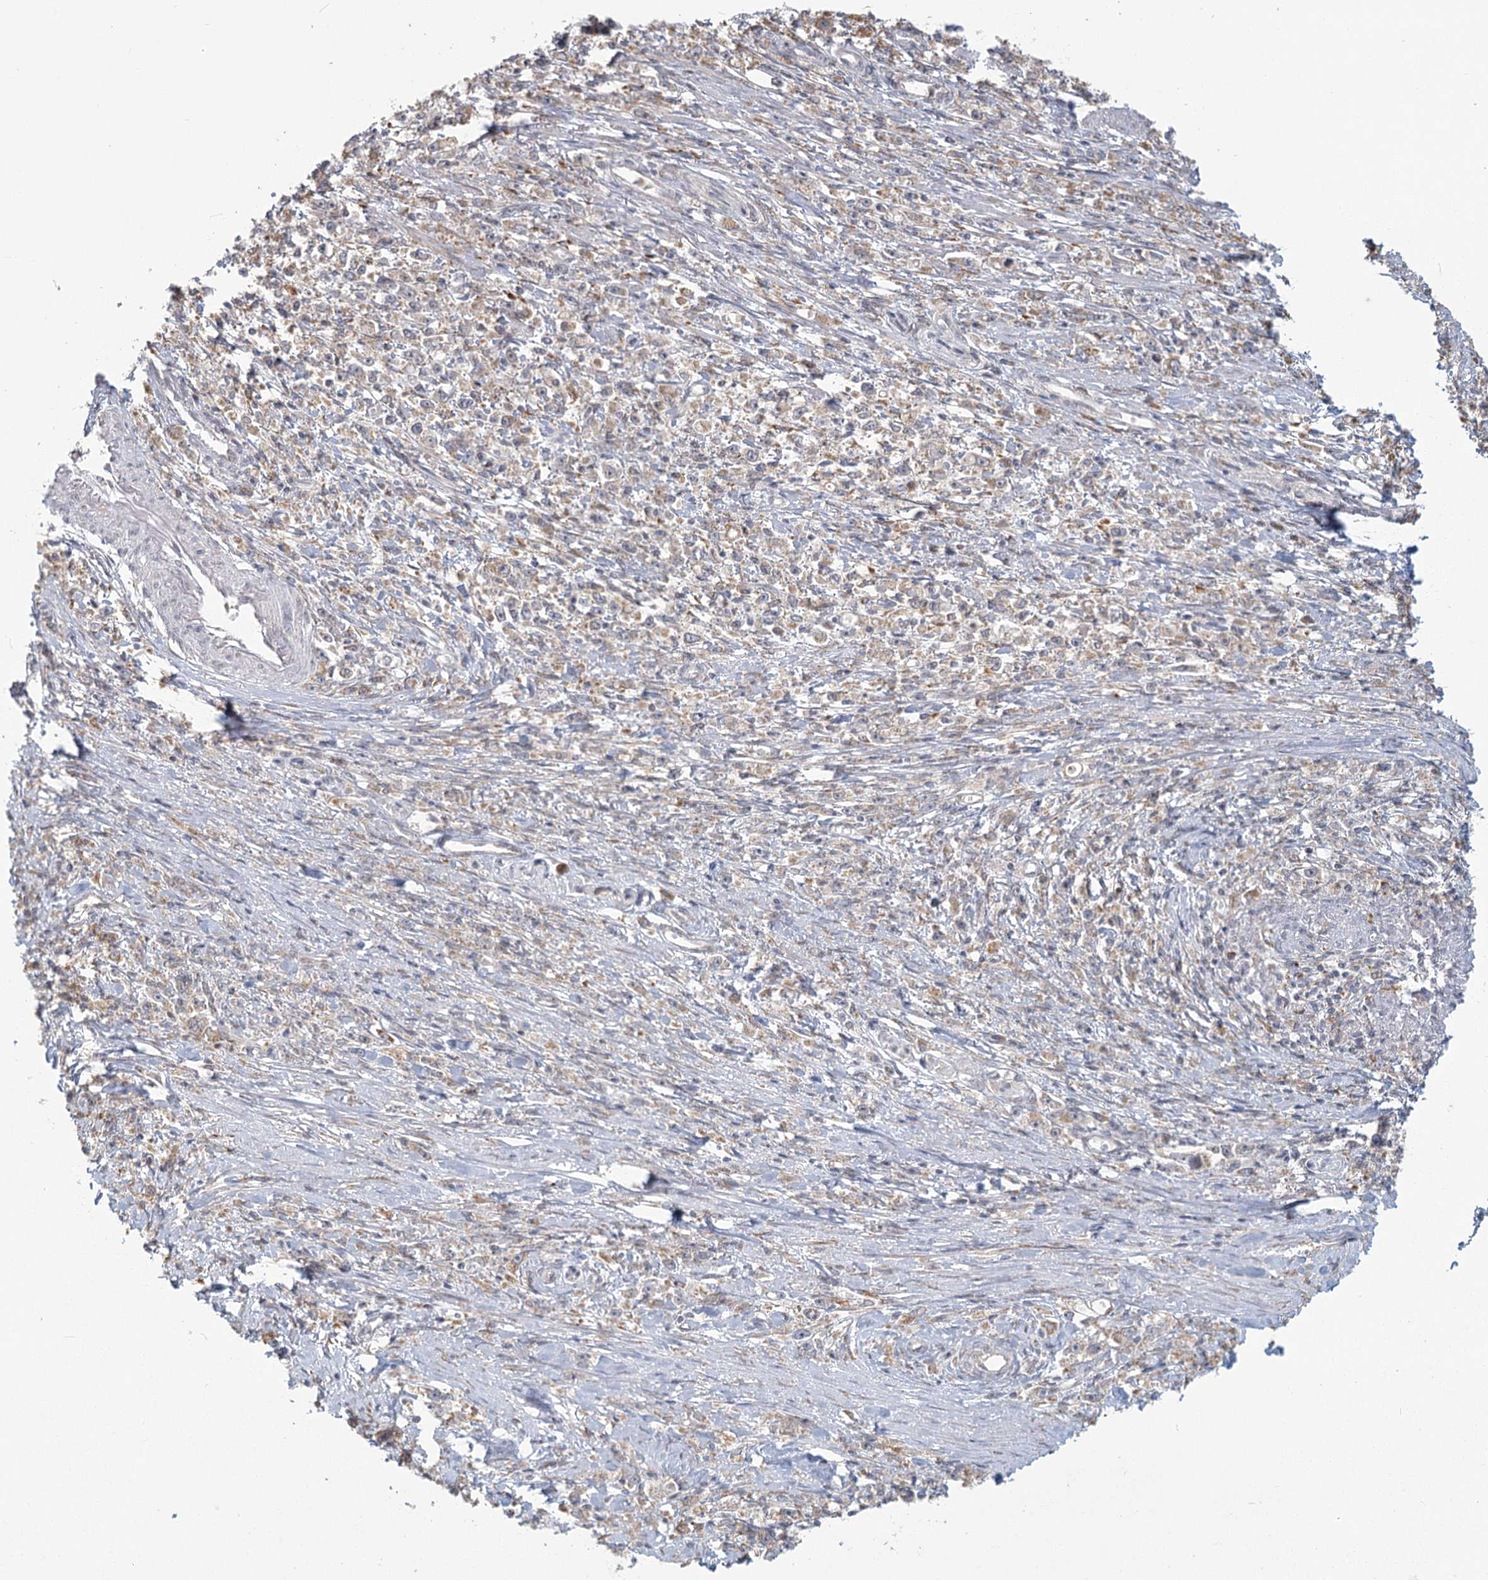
{"staining": {"intensity": "weak", "quantity": "25%-75%", "location": "cytoplasmic/membranous"}, "tissue": "stomach cancer", "cell_type": "Tumor cells", "image_type": "cancer", "snomed": [{"axis": "morphology", "description": "Adenocarcinoma, NOS"}, {"axis": "topography", "description": "Stomach"}], "caption": "Immunohistochemistry (IHC) image of neoplastic tissue: human stomach cancer (adenocarcinoma) stained using immunohistochemistry reveals low levels of weak protein expression localized specifically in the cytoplasmic/membranous of tumor cells, appearing as a cytoplasmic/membranous brown color.", "gene": "LACTB", "patient": {"sex": "female", "age": 59}}